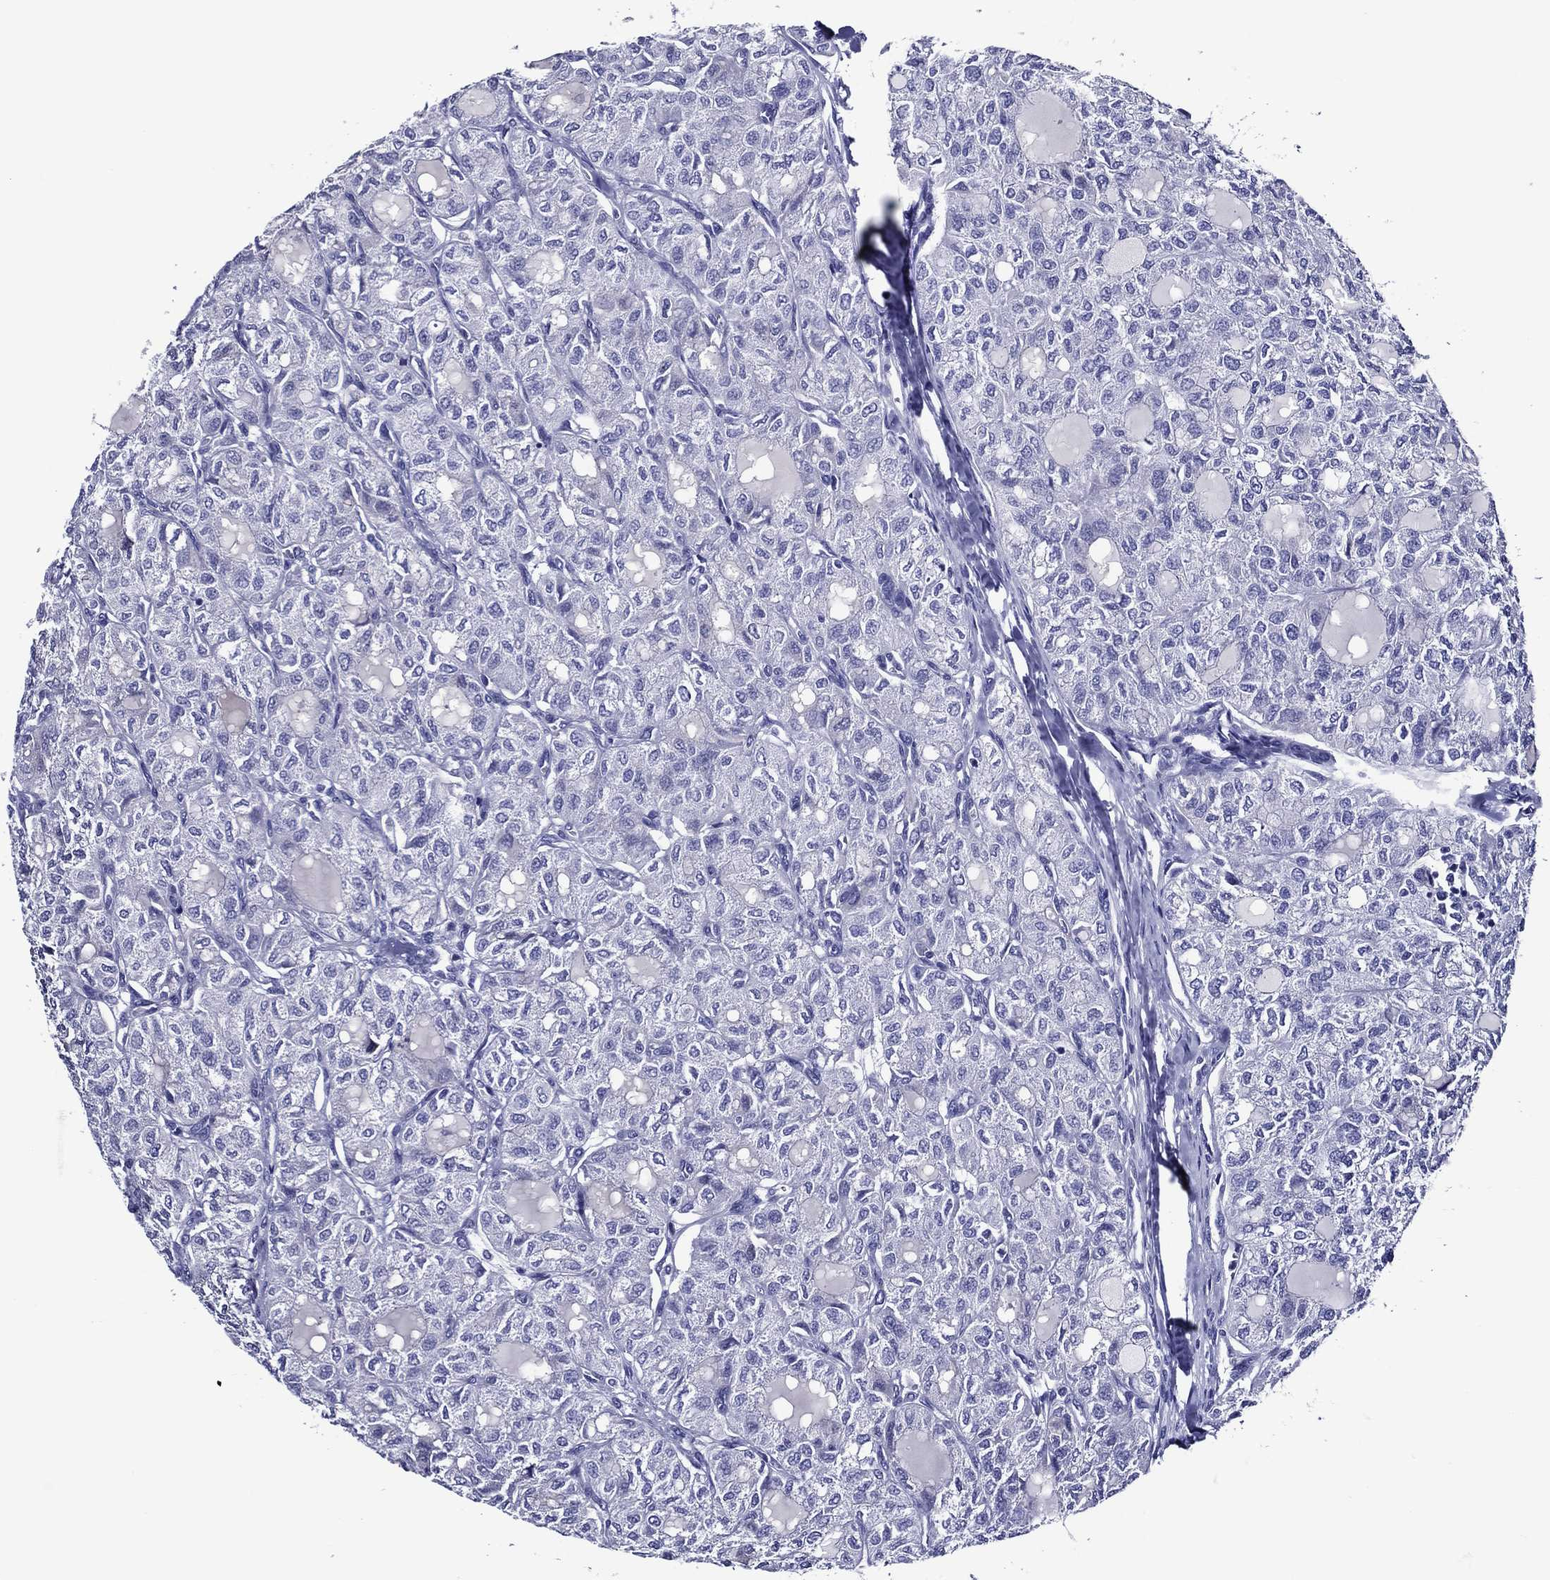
{"staining": {"intensity": "negative", "quantity": "none", "location": "none"}, "tissue": "thyroid cancer", "cell_type": "Tumor cells", "image_type": "cancer", "snomed": [{"axis": "morphology", "description": "Follicular adenoma carcinoma, NOS"}, {"axis": "topography", "description": "Thyroid gland"}], "caption": "IHC micrograph of human follicular adenoma carcinoma (thyroid) stained for a protein (brown), which reveals no positivity in tumor cells.", "gene": "ACE2", "patient": {"sex": "male", "age": 75}}